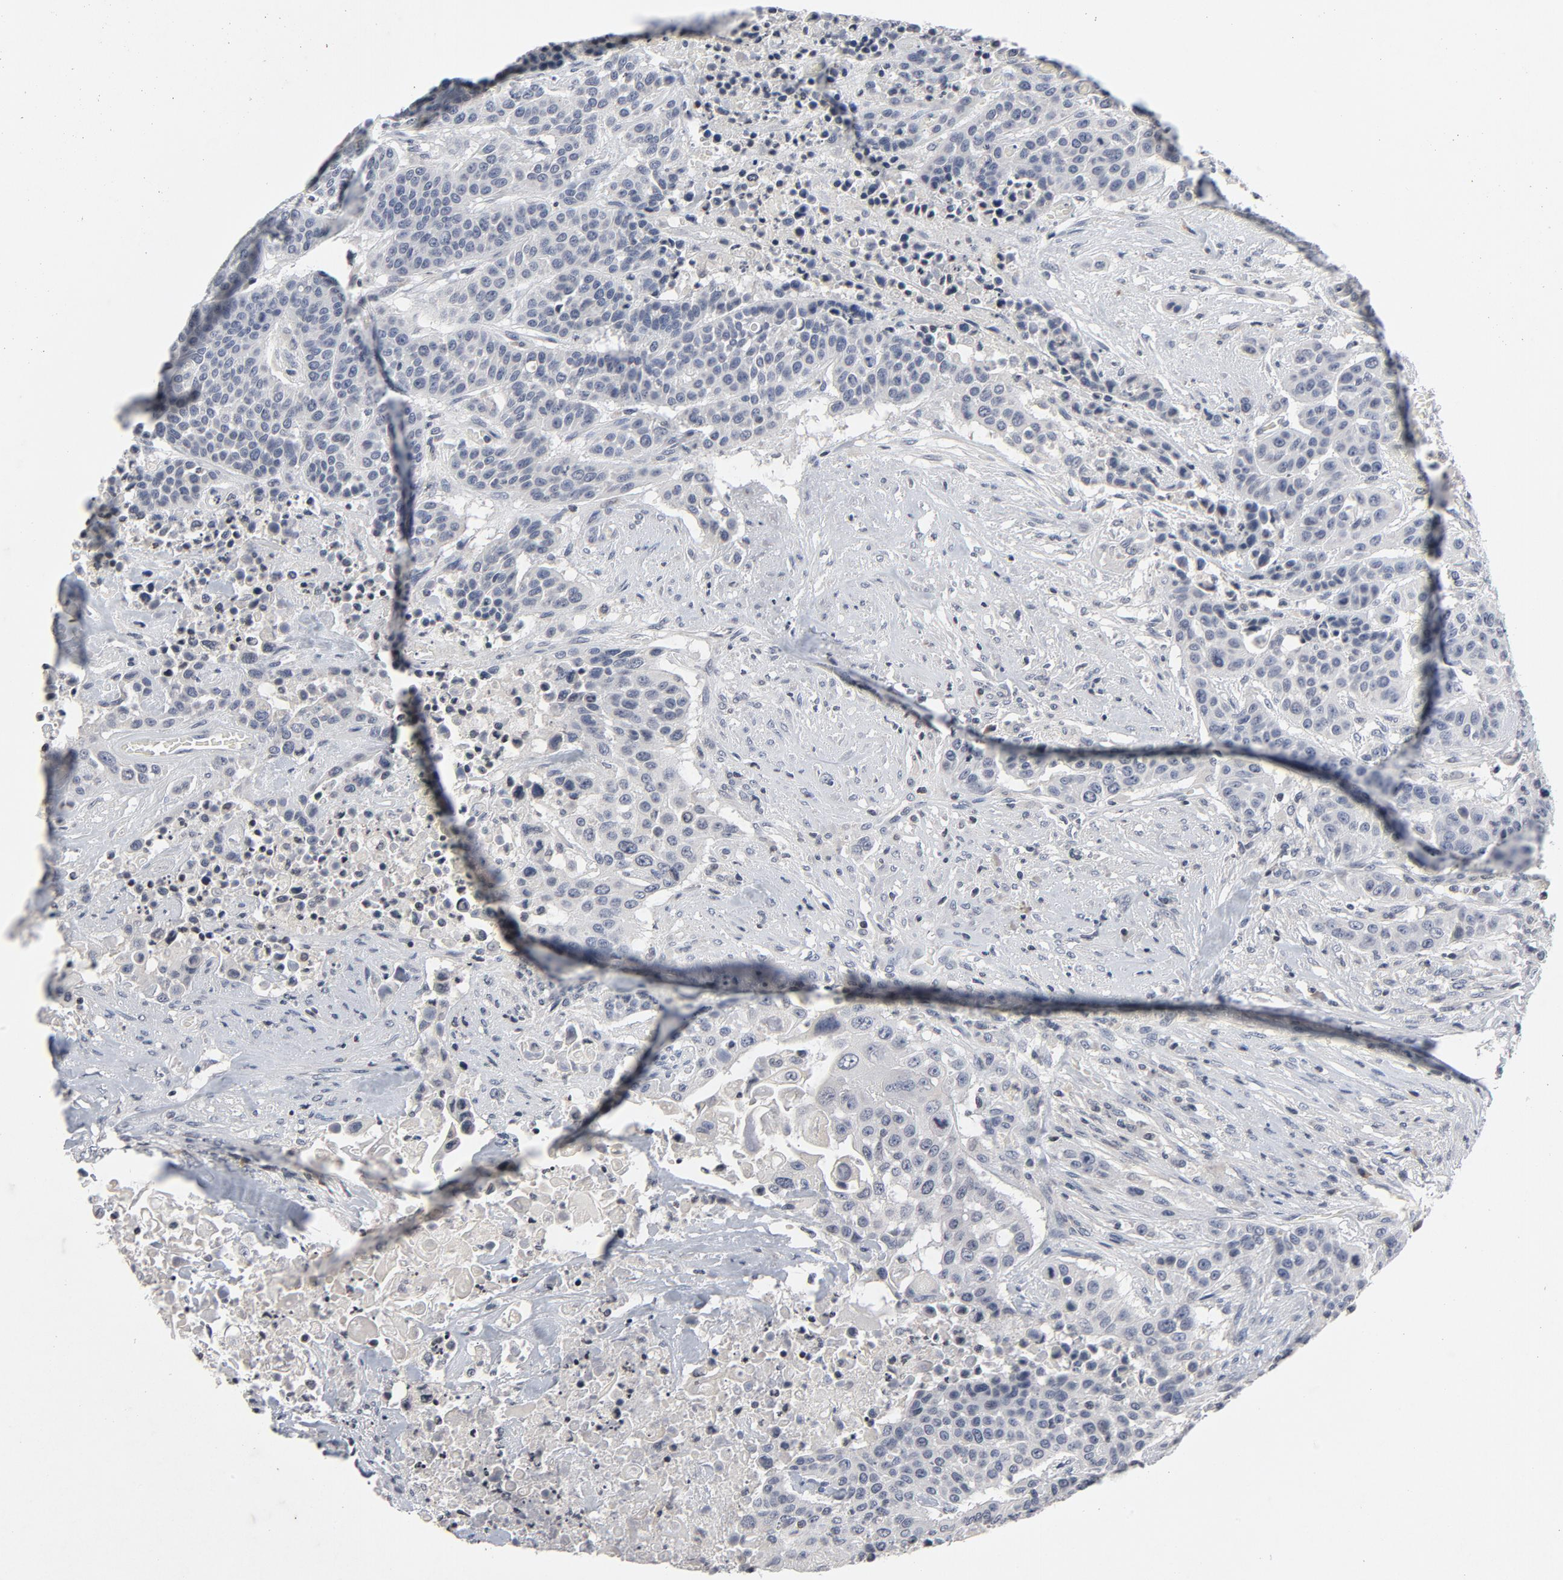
{"staining": {"intensity": "negative", "quantity": "none", "location": "none"}, "tissue": "urothelial cancer", "cell_type": "Tumor cells", "image_type": "cancer", "snomed": [{"axis": "morphology", "description": "Urothelial carcinoma, High grade"}, {"axis": "topography", "description": "Urinary bladder"}], "caption": "Human urothelial cancer stained for a protein using immunohistochemistry (IHC) exhibits no positivity in tumor cells.", "gene": "TCL1A", "patient": {"sex": "male", "age": 74}}